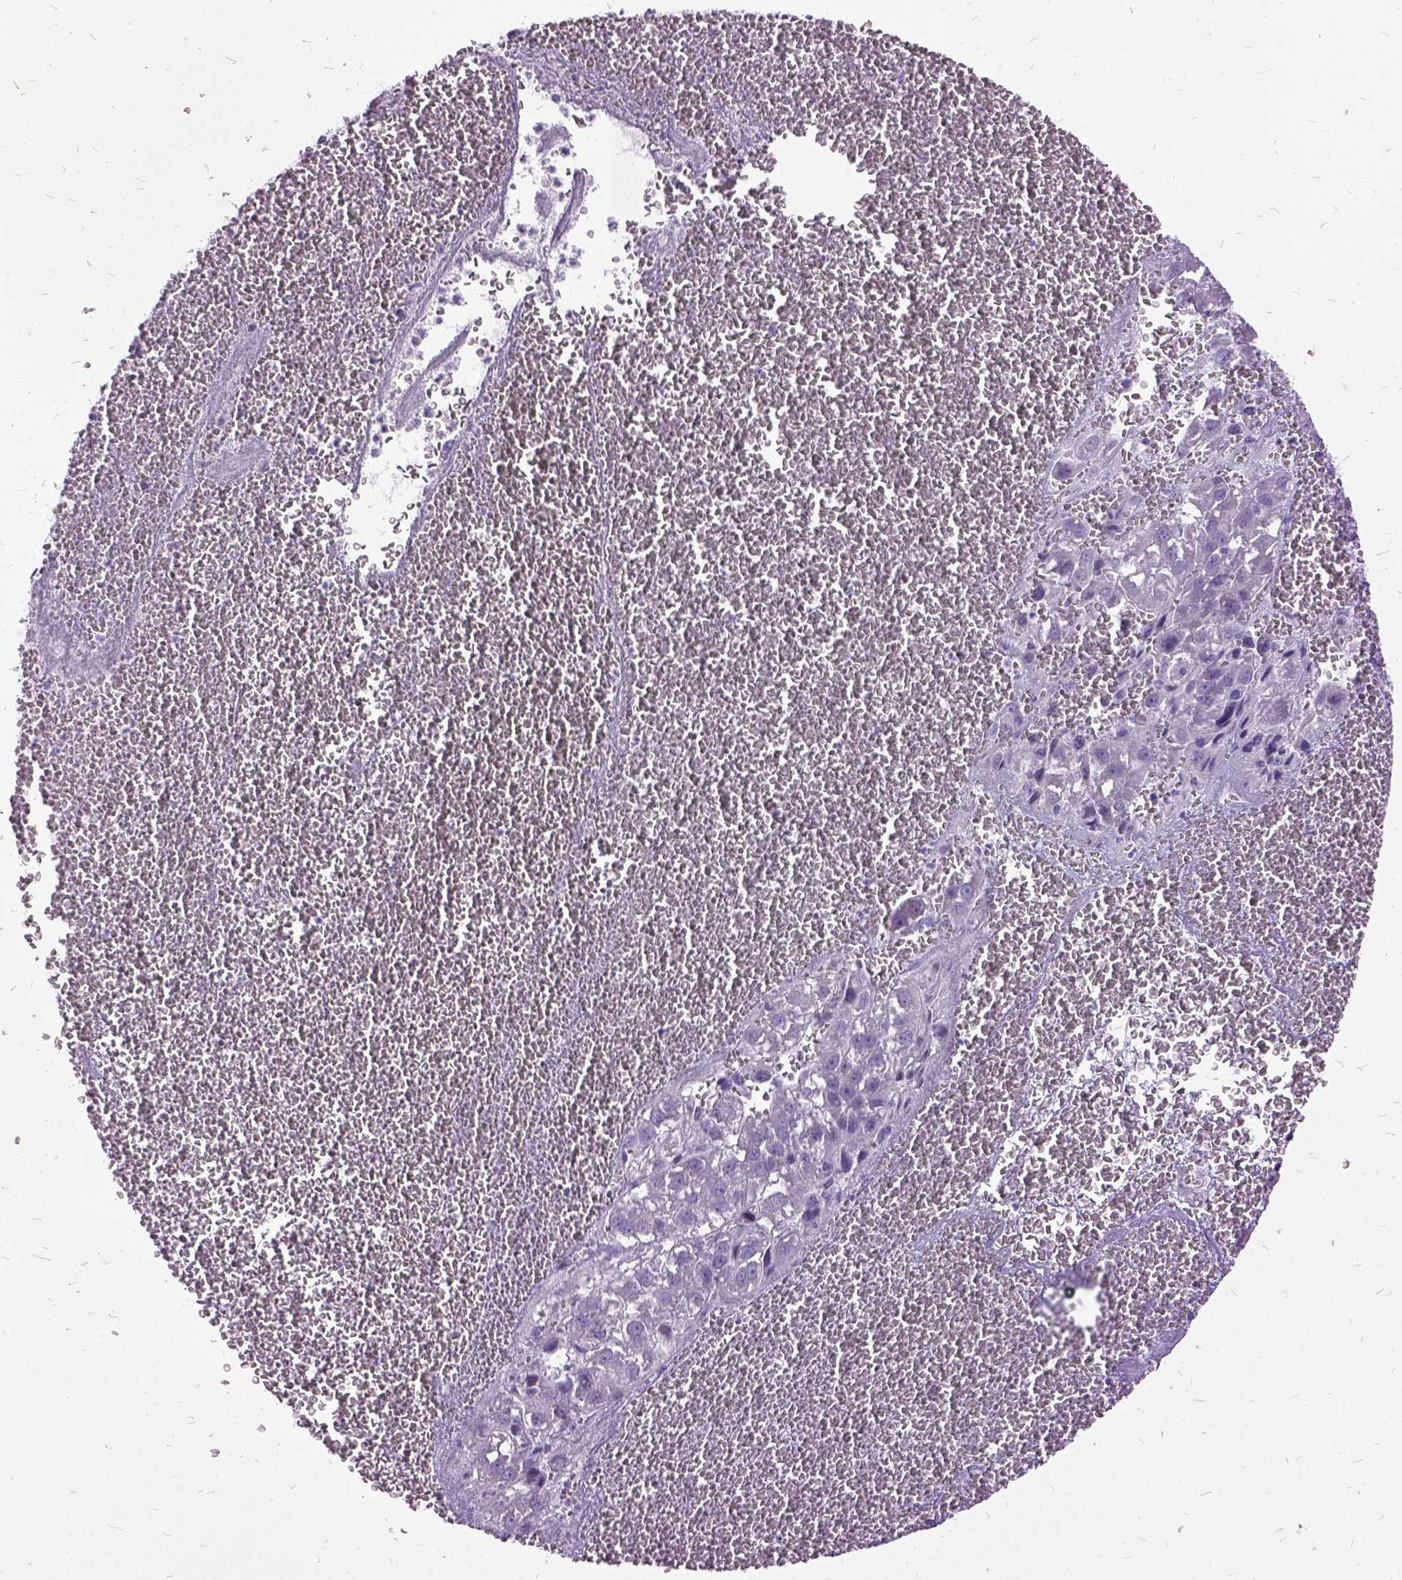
{"staining": {"intensity": "negative", "quantity": "none", "location": "none"}, "tissue": "liver cancer", "cell_type": "Tumor cells", "image_type": "cancer", "snomed": [{"axis": "morphology", "description": "Carcinoma, Hepatocellular, NOS"}, {"axis": "topography", "description": "Liver"}], "caption": "This is an immunohistochemistry (IHC) histopathology image of liver cancer (hepatocellular carcinoma). There is no positivity in tumor cells.", "gene": "MME", "patient": {"sex": "female", "age": 70}}